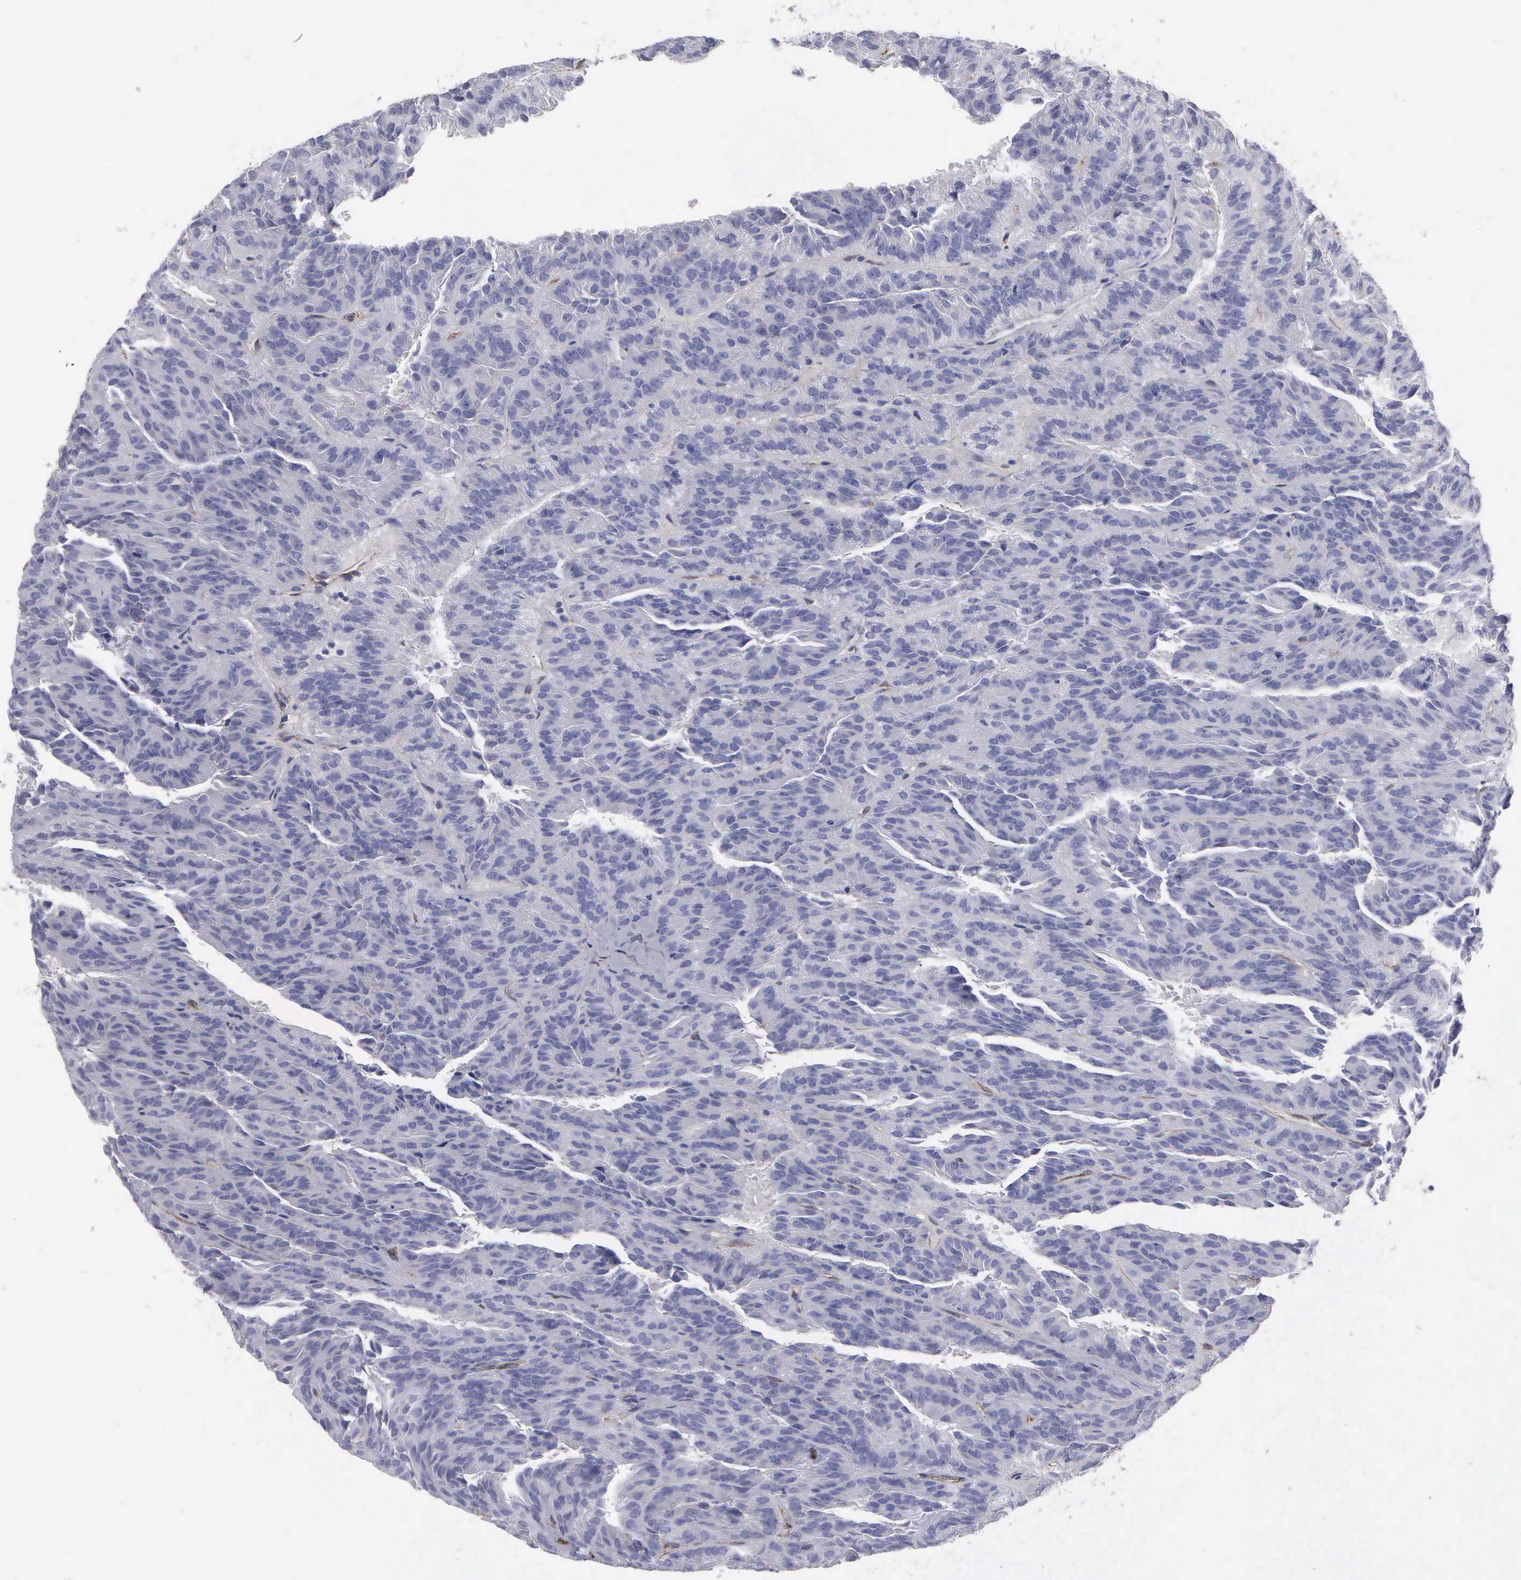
{"staining": {"intensity": "negative", "quantity": "none", "location": "none"}, "tissue": "renal cancer", "cell_type": "Tumor cells", "image_type": "cancer", "snomed": [{"axis": "morphology", "description": "Adenocarcinoma, NOS"}, {"axis": "topography", "description": "Kidney"}], "caption": "DAB immunohistochemical staining of renal cancer (adenocarcinoma) demonstrates no significant expression in tumor cells.", "gene": "MAGEB10", "patient": {"sex": "male", "age": 46}}